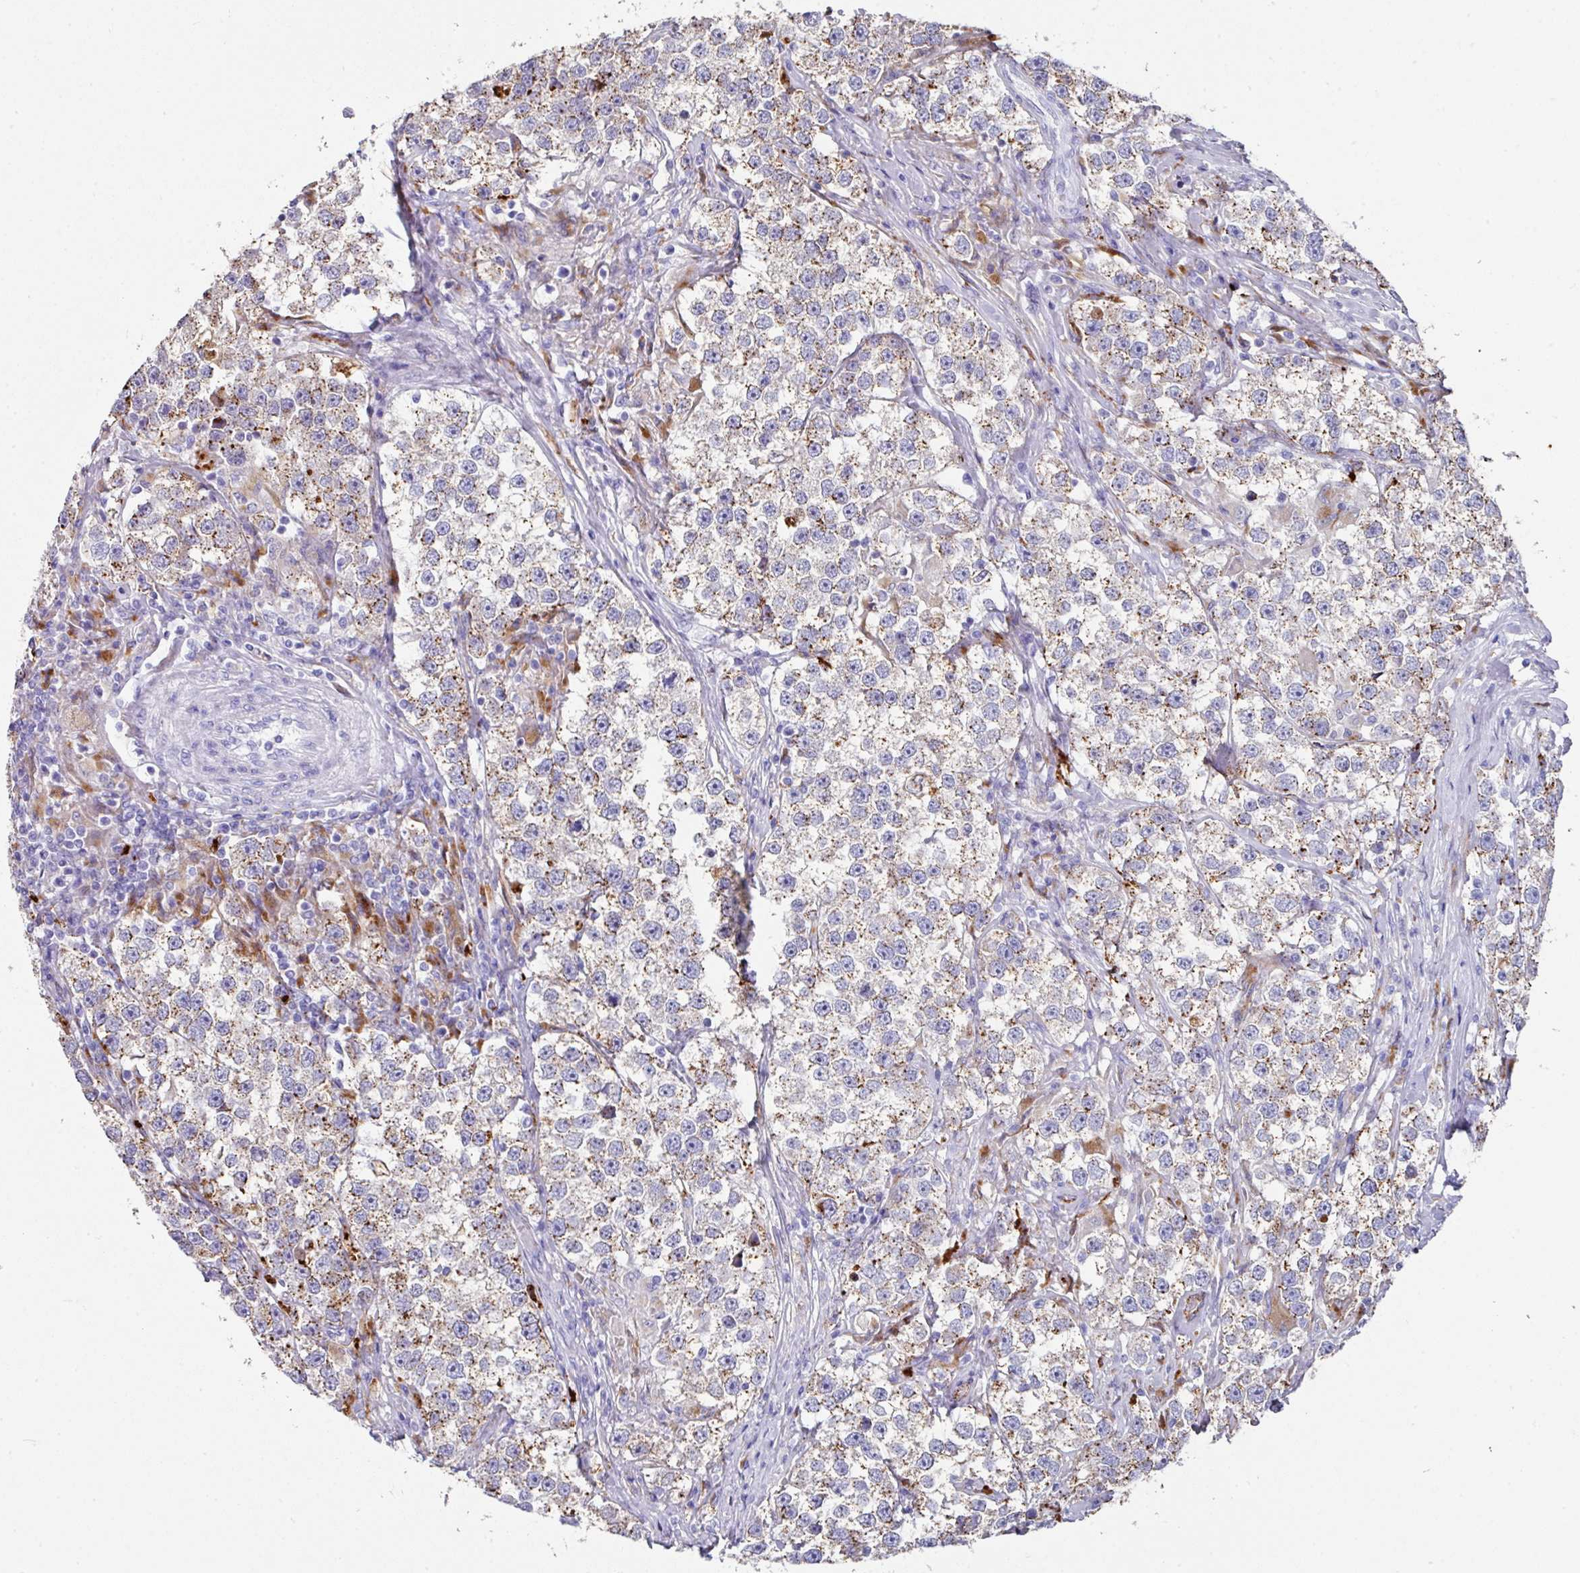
{"staining": {"intensity": "moderate", "quantity": "25%-75%", "location": "cytoplasmic/membranous"}, "tissue": "testis cancer", "cell_type": "Tumor cells", "image_type": "cancer", "snomed": [{"axis": "morphology", "description": "Seminoma, NOS"}, {"axis": "topography", "description": "Testis"}], "caption": "Testis cancer (seminoma) tissue exhibits moderate cytoplasmic/membranous expression in about 25%-75% of tumor cells Immunohistochemistry (ihc) stains the protein of interest in brown and the nuclei are stained blue.", "gene": "CPVL", "patient": {"sex": "male", "age": 46}}